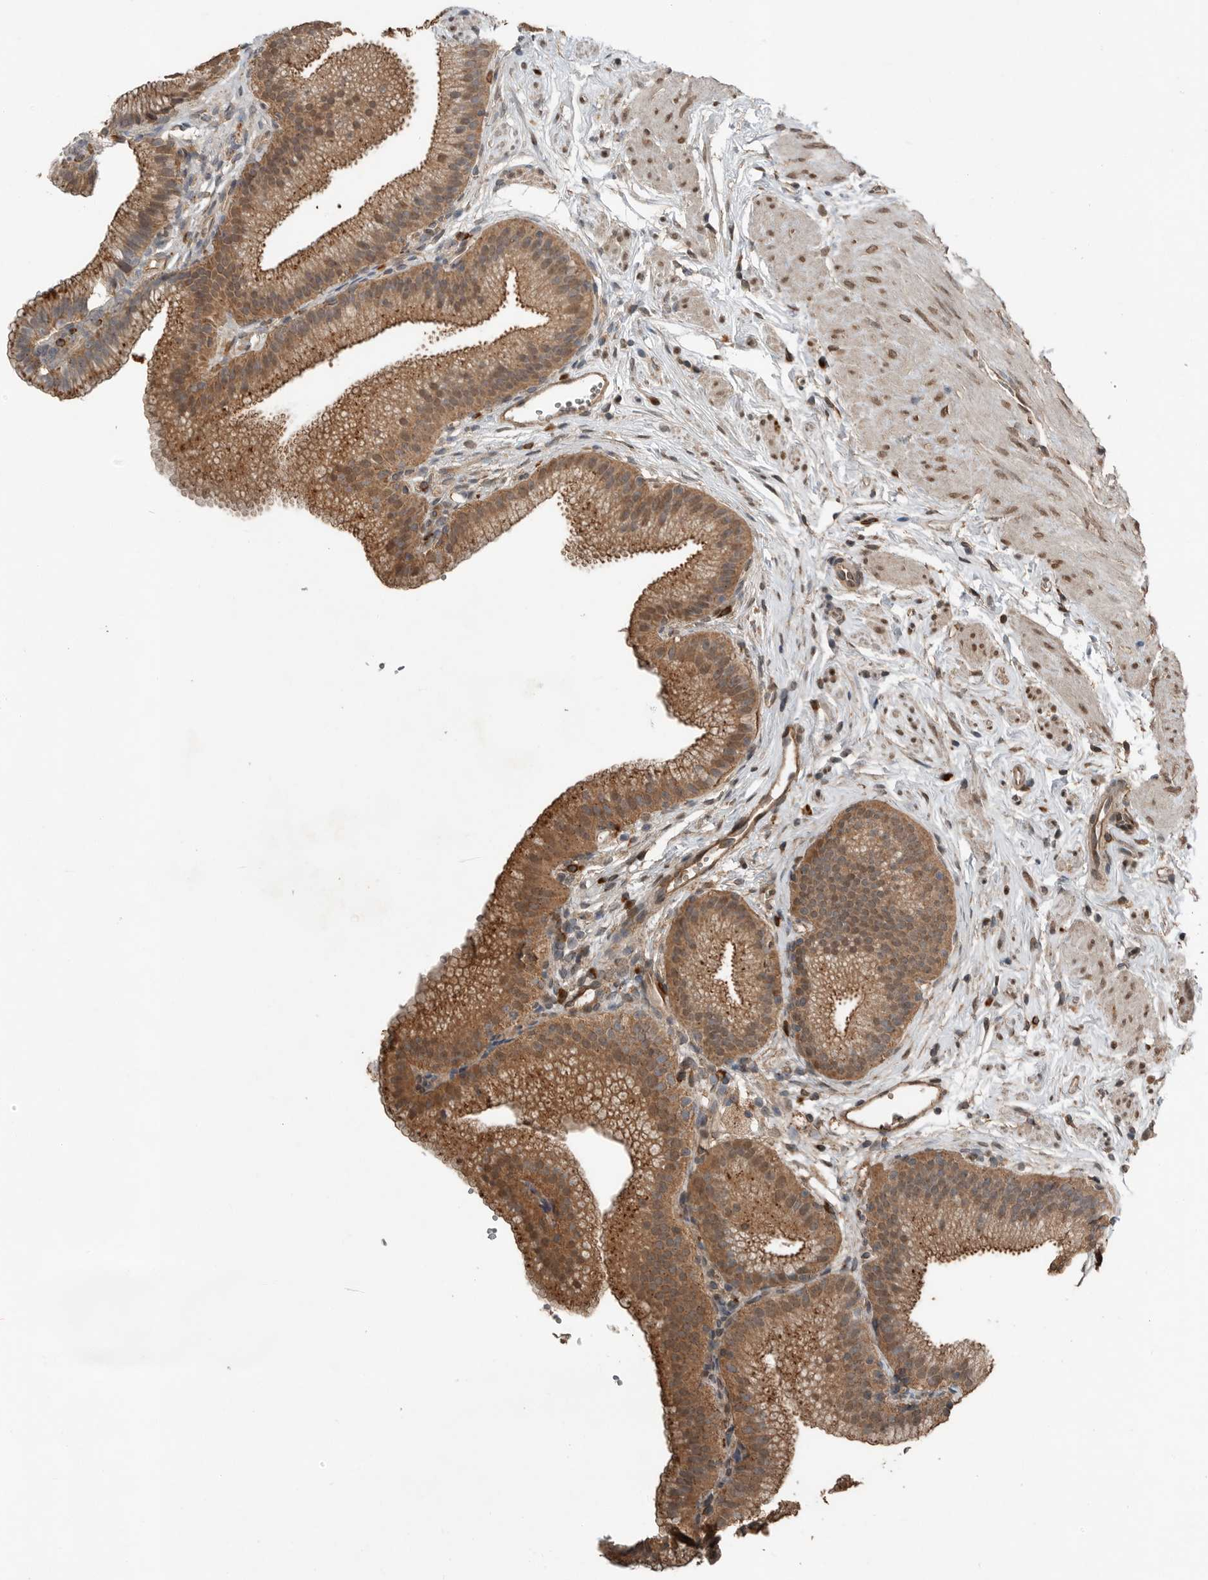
{"staining": {"intensity": "moderate", "quantity": ">75%", "location": "cytoplasmic/membranous,nuclear"}, "tissue": "gallbladder", "cell_type": "Glandular cells", "image_type": "normal", "snomed": [{"axis": "morphology", "description": "Normal tissue, NOS"}, {"axis": "topography", "description": "Gallbladder"}, {"axis": "topography", "description": "Peripheral nerve tissue"}], "caption": "Protein expression by IHC displays moderate cytoplasmic/membranous,nuclear positivity in about >75% of glandular cells in normal gallbladder.", "gene": "BLZF1", "patient": {"sex": "male", "age": 38}}